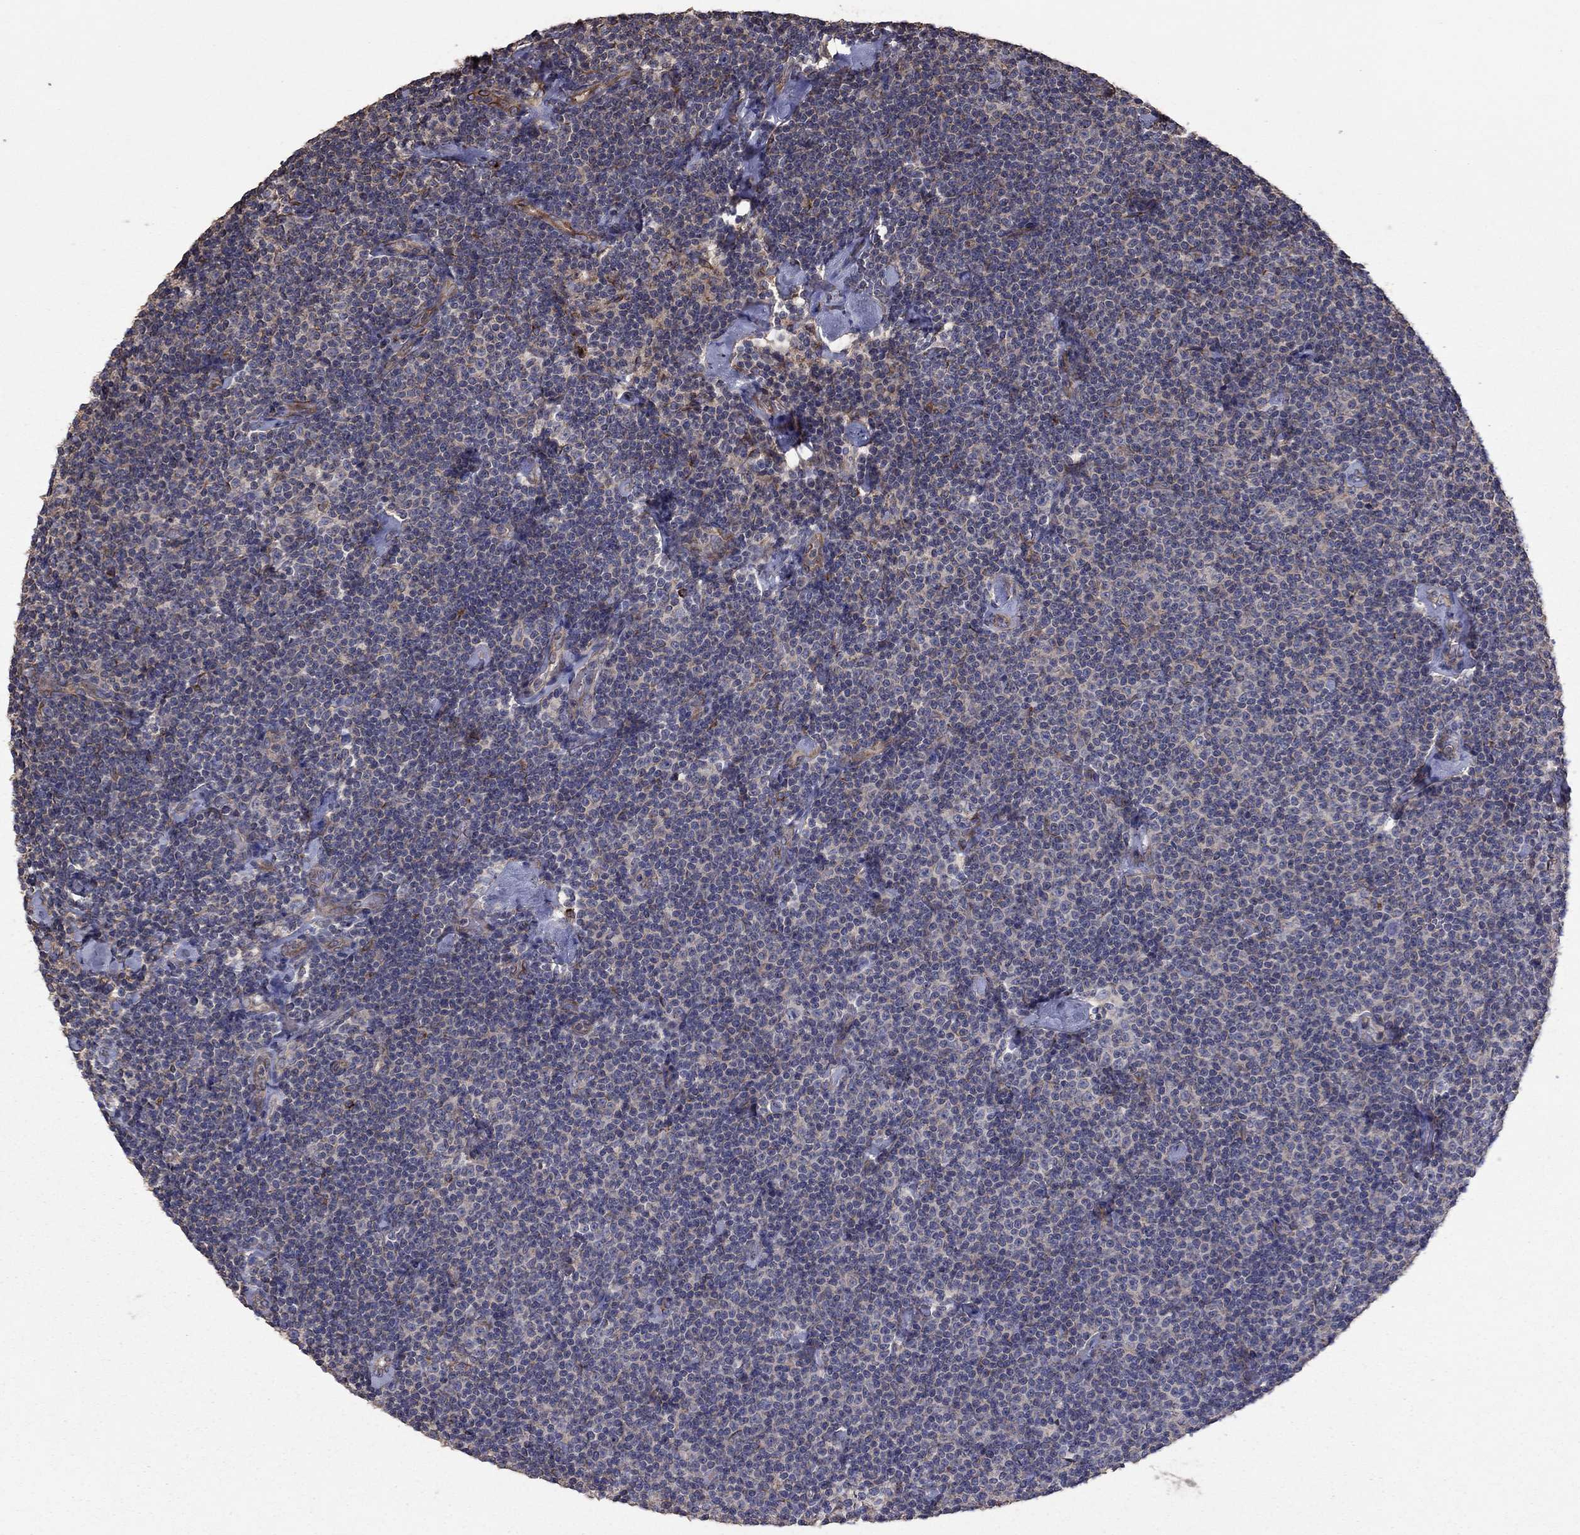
{"staining": {"intensity": "negative", "quantity": "none", "location": "none"}, "tissue": "lymphoma", "cell_type": "Tumor cells", "image_type": "cancer", "snomed": [{"axis": "morphology", "description": "Malignant lymphoma, non-Hodgkin's type, Low grade"}, {"axis": "topography", "description": "Lymph node"}], "caption": "This is an immunohistochemistry (IHC) photomicrograph of lymphoma. There is no positivity in tumor cells.", "gene": "FLT4", "patient": {"sex": "male", "age": 81}}